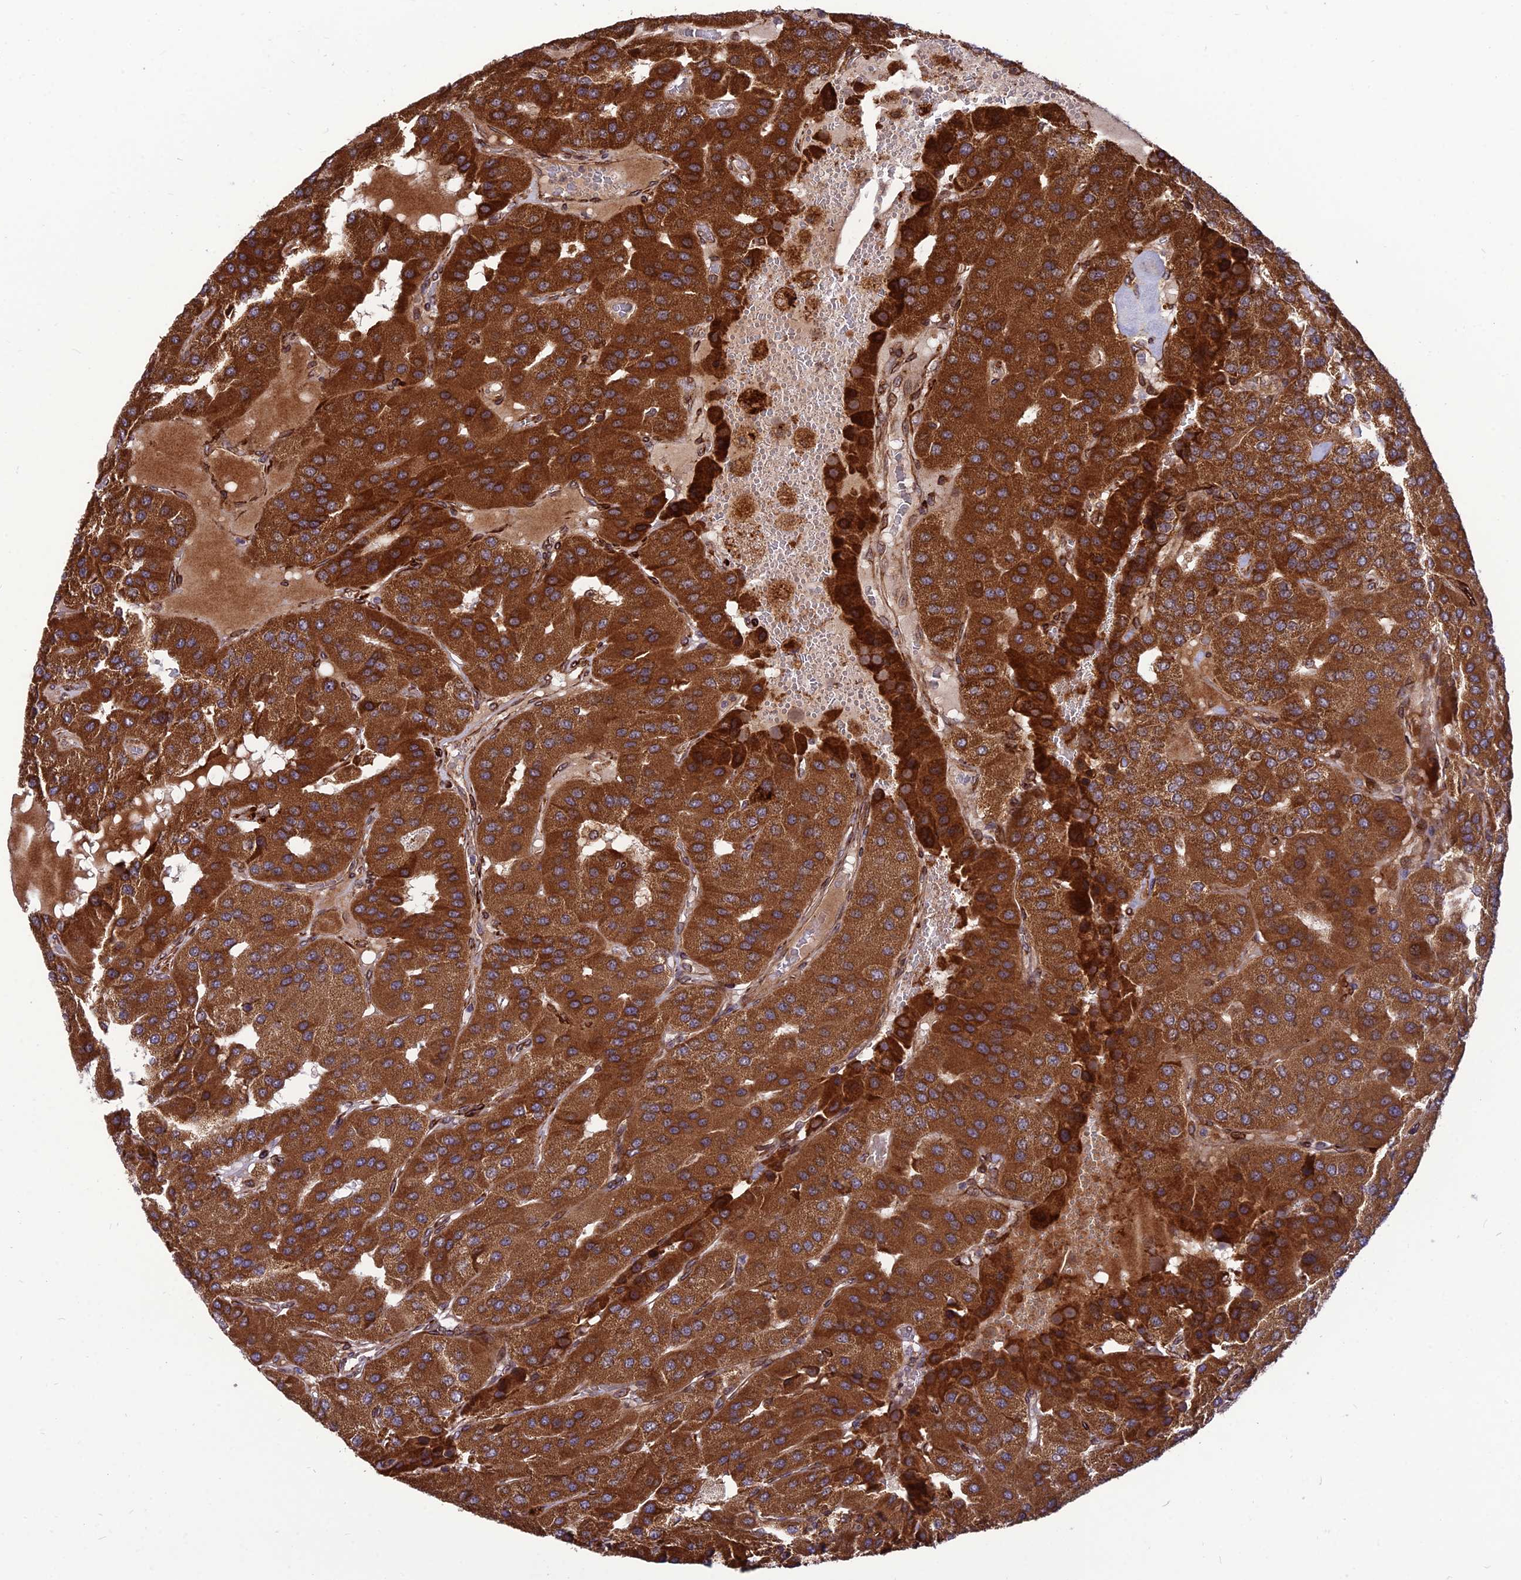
{"staining": {"intensity": "strong", "quantity": ">75%", "location": "cytoplasmic/membranous"}, "tissue": "parathyroid gland", "cell_type": "Glandular cells", "image_type": "normal", "snomed": [{"axis": "morphology", "description": "Normal tissue, NOS"}, {"axis": "morphology", "description": "Adenoma, NOS"}, {"axis": "topography", "description": "Parathyroid gland"}], "caption": "The histopathology image reveals staining of benign parathyroid gland, revealing strong cytoplasmic/membranous protein expression (brown color) within glandular cells.", "gene": "CRTAP", "patient": {"sex": "female", "age": 86}}